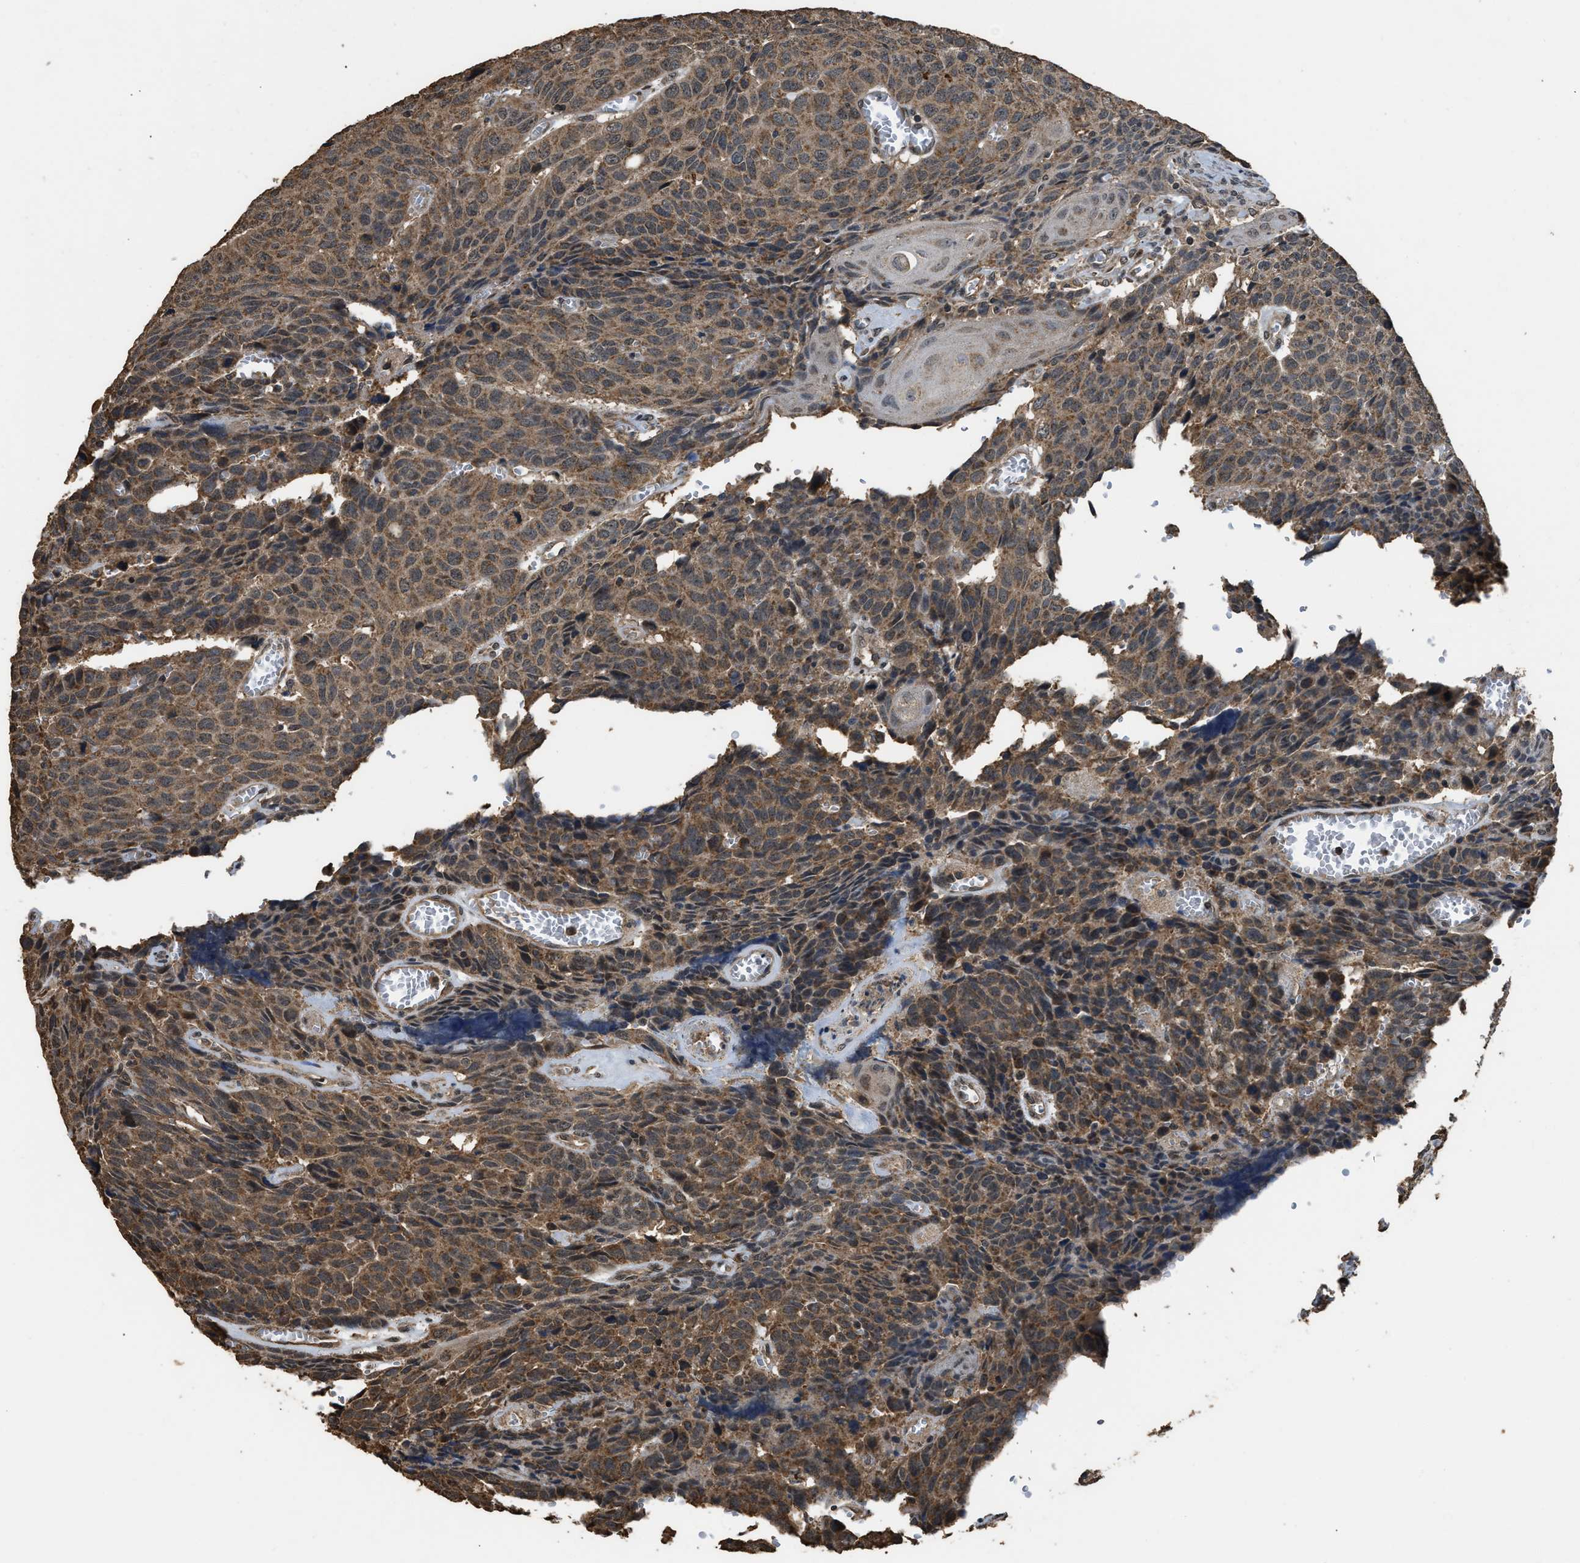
{"staining": {"intensity": "moderate", "quantity": ">75%", "location": "cytoplasmic/membranous"}, "tissue": "head and neck cancer", "cell_type": "Tumor cells", "image_type": "cancer", "snomed": [{"axis": "morphology", "description": "Squamous cell carcinoma, NOS"}, {"axis": "topography", "description": "Head-Neck"}], "caption": "Moderate cytoplasmic/membranous staining for a protein is present in approximately >75% of tumor cells of head and neck cancer (squamous cell carcinoma) using immunohistochemistry (IHC).", "gene": "DENND6B", "patient": {"sex": "male", "age": 66}}